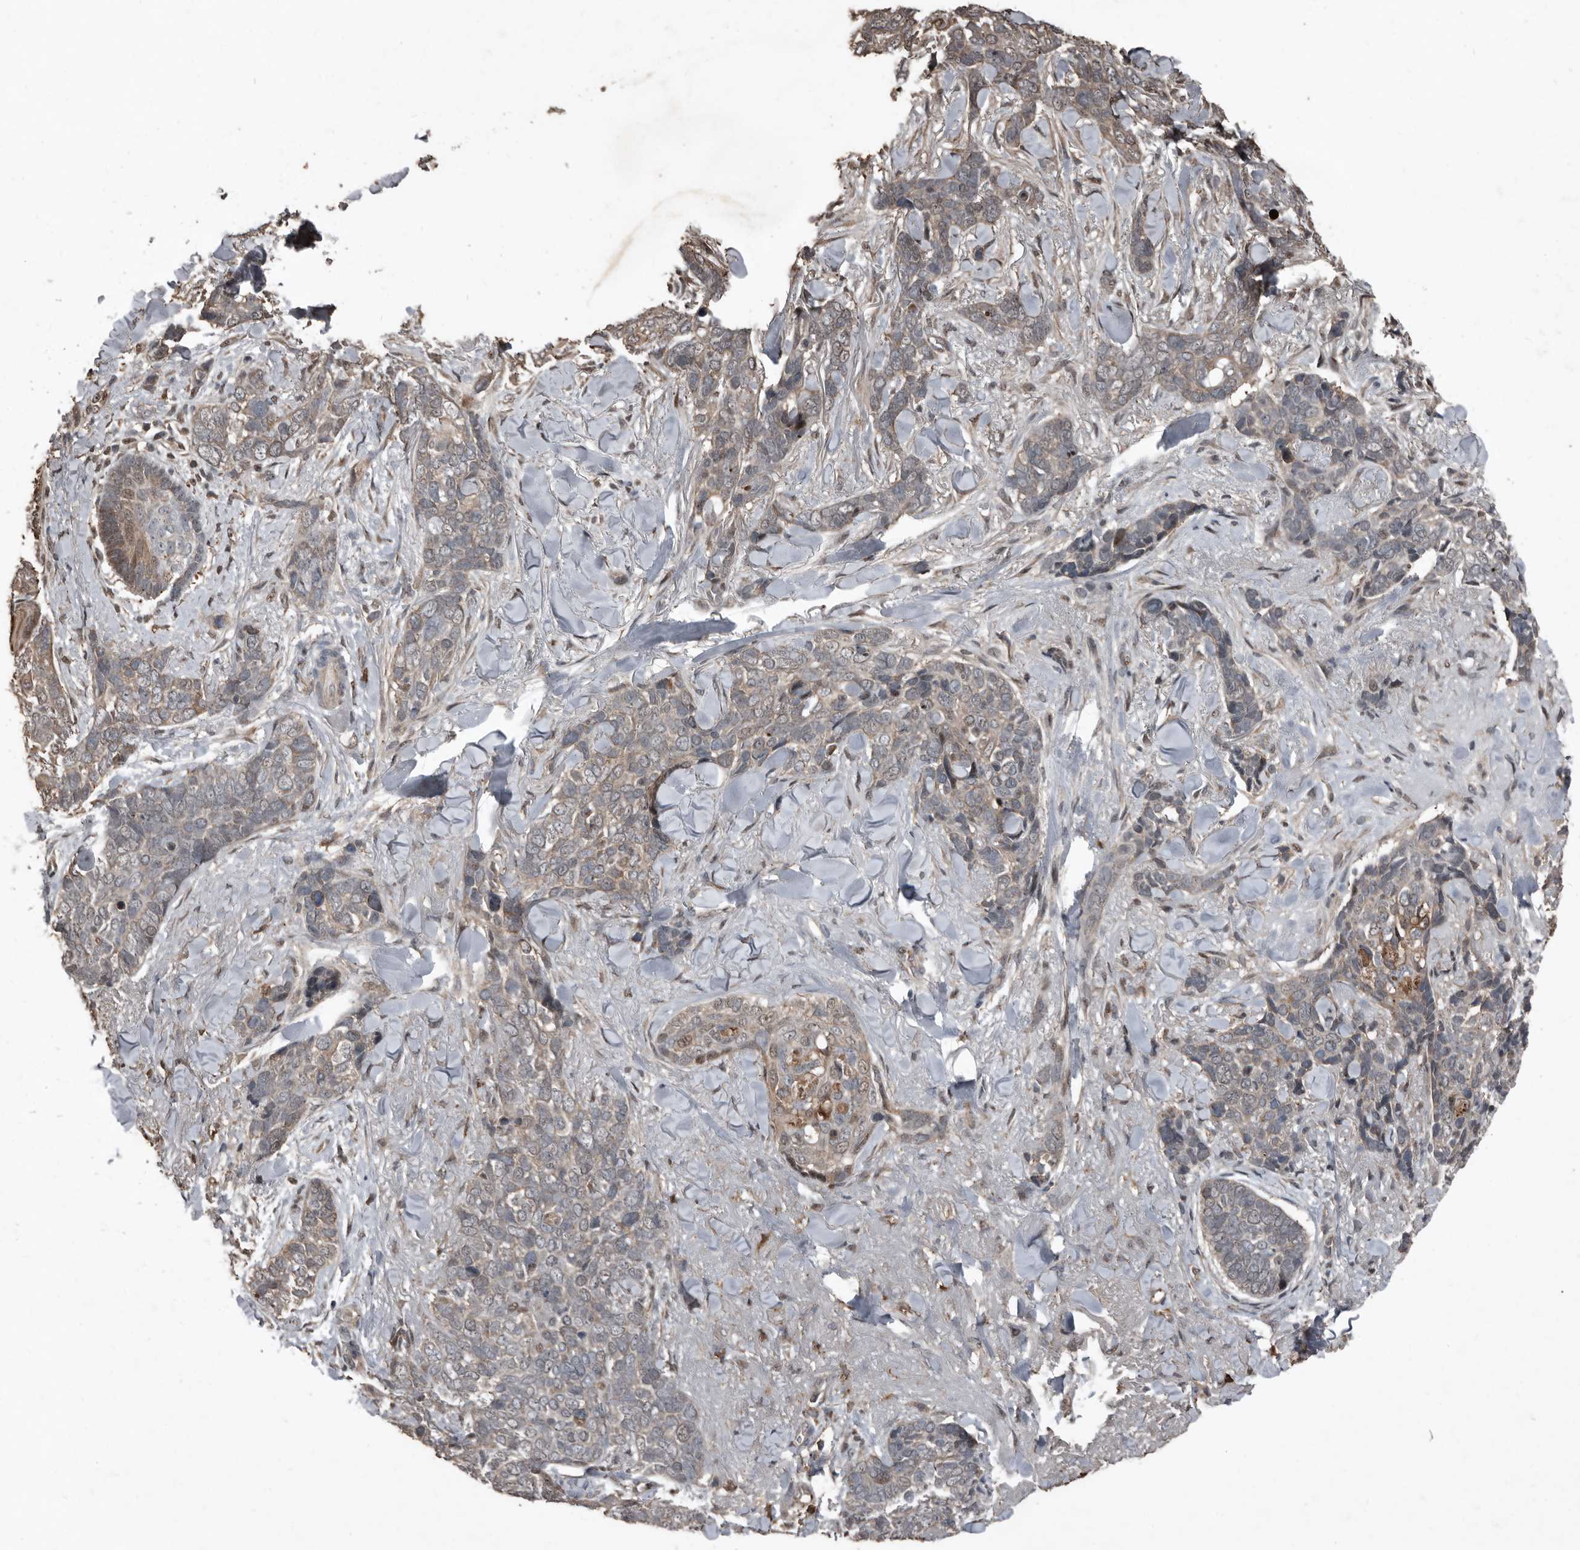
{"staining": {"intensity": "weak", "quantity": "<25%", "location": "cytoplasmic/membranous,nuclear"}, "tissue": "skin cancer", "cell_type": "Tumor cells", "image_type": "cancer", "snomed": [{"axis": "morphology", "description": "Basal cell carcinoma"}, {"axis": "topography", "description": "Skin"}], "caption": "Immunohistochemical staining of skin cancer shows no significant positivity in tumor cells. (DAB immunohistochemistry visualized using brightfield microscopy, high magnification).", "gene": "FSBP", "patient": {"sex": "female", "age": 82}}